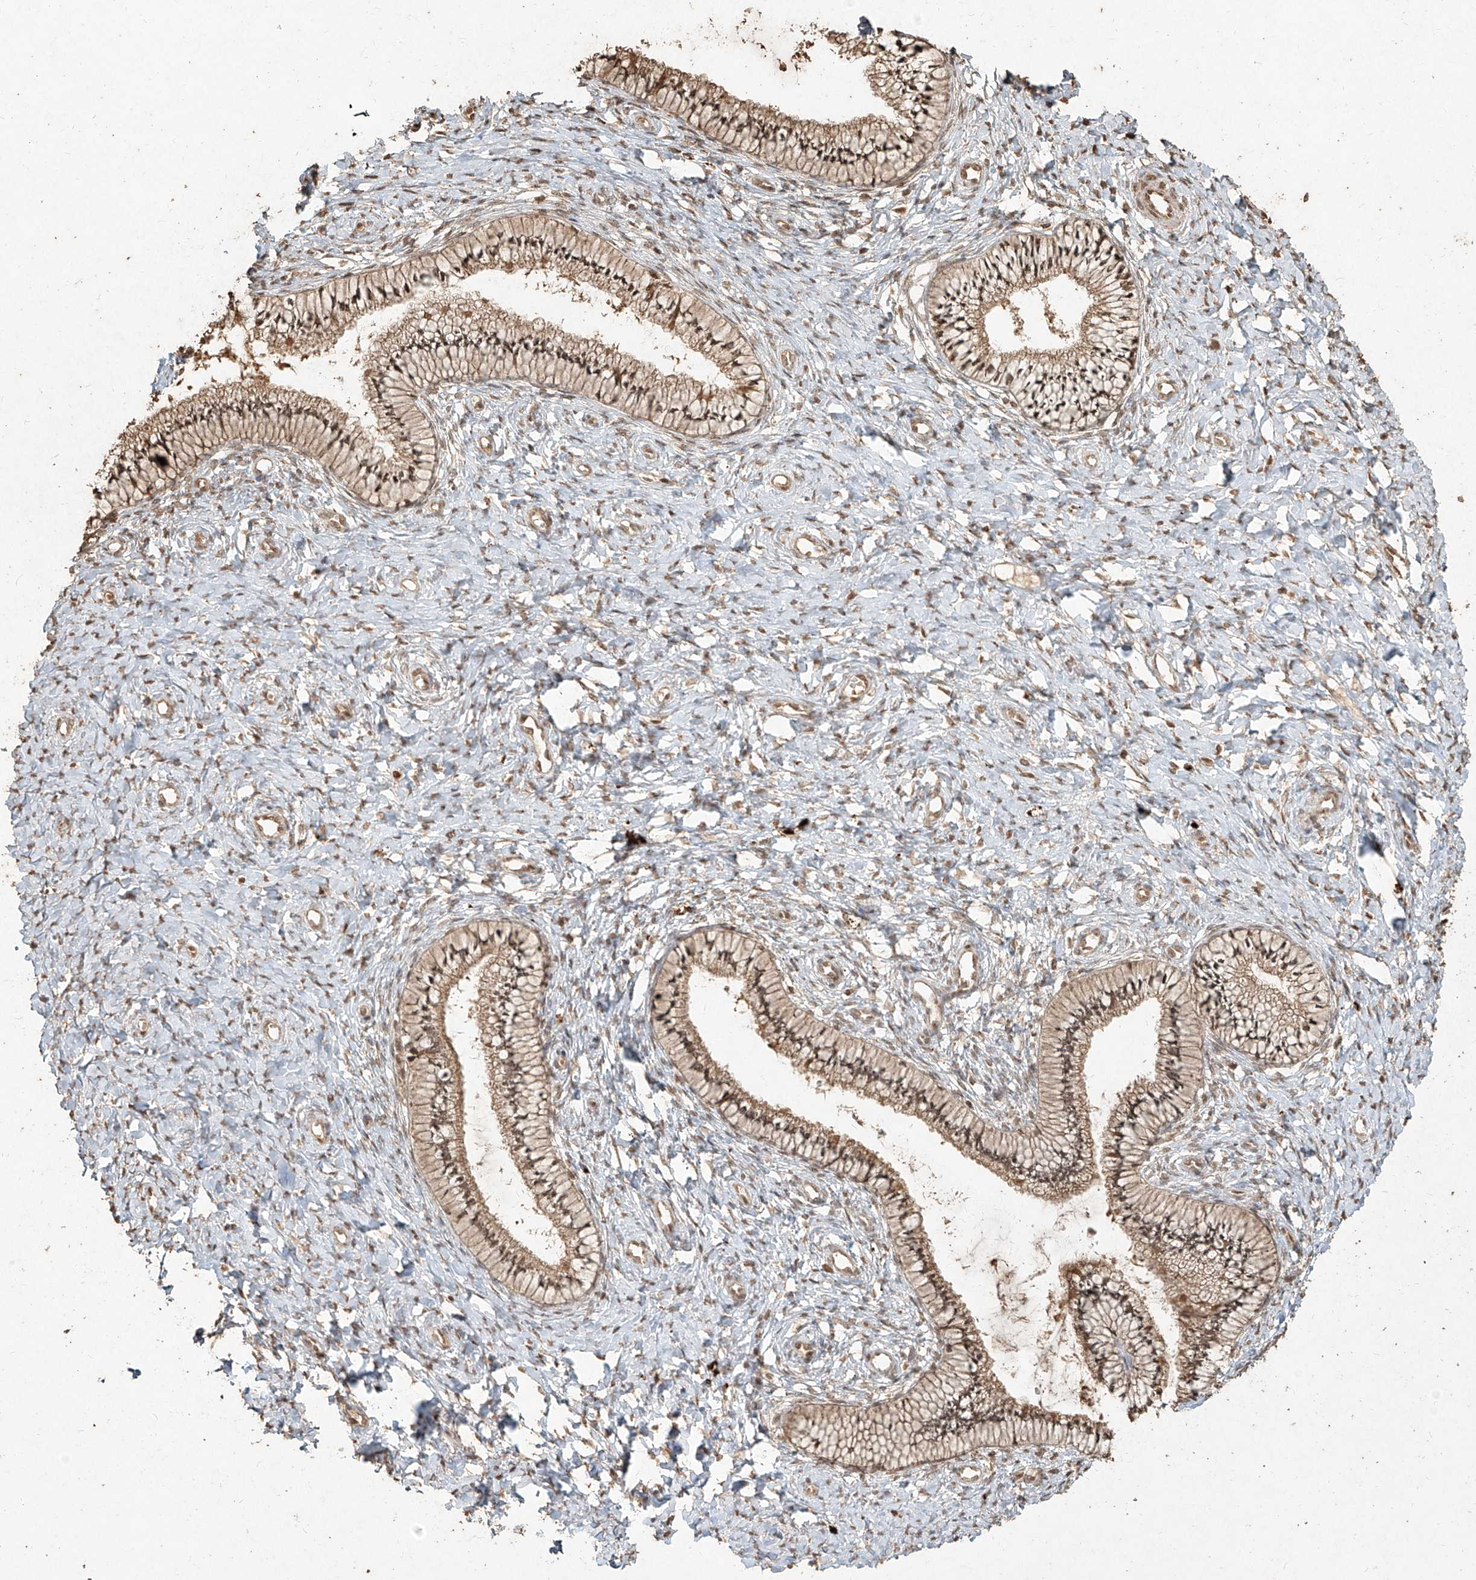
{"staining": {"intensity": "moderate", "quantity": ">75%", "location": "cytoplasmic/membranous,nuclear"}, "tissue": "cervix", "cell_type": "Glandular cells", "image_type": "normal", "snomed": [{"axis": "morphology", "description": "Normal tissue, NOS"}, {"axis": "topography", "description": "Cervix"}], "caption": "Glandular cells display medium levels of moderate cytoplasmic/membranous,nuclear expression in about >75% of cells in unremarkable cervix. (DAB = brown stain, brightfield microscopy at high magnification).", "gene": "UBE2K", "patient": {"sex": "female", "age": 36}}